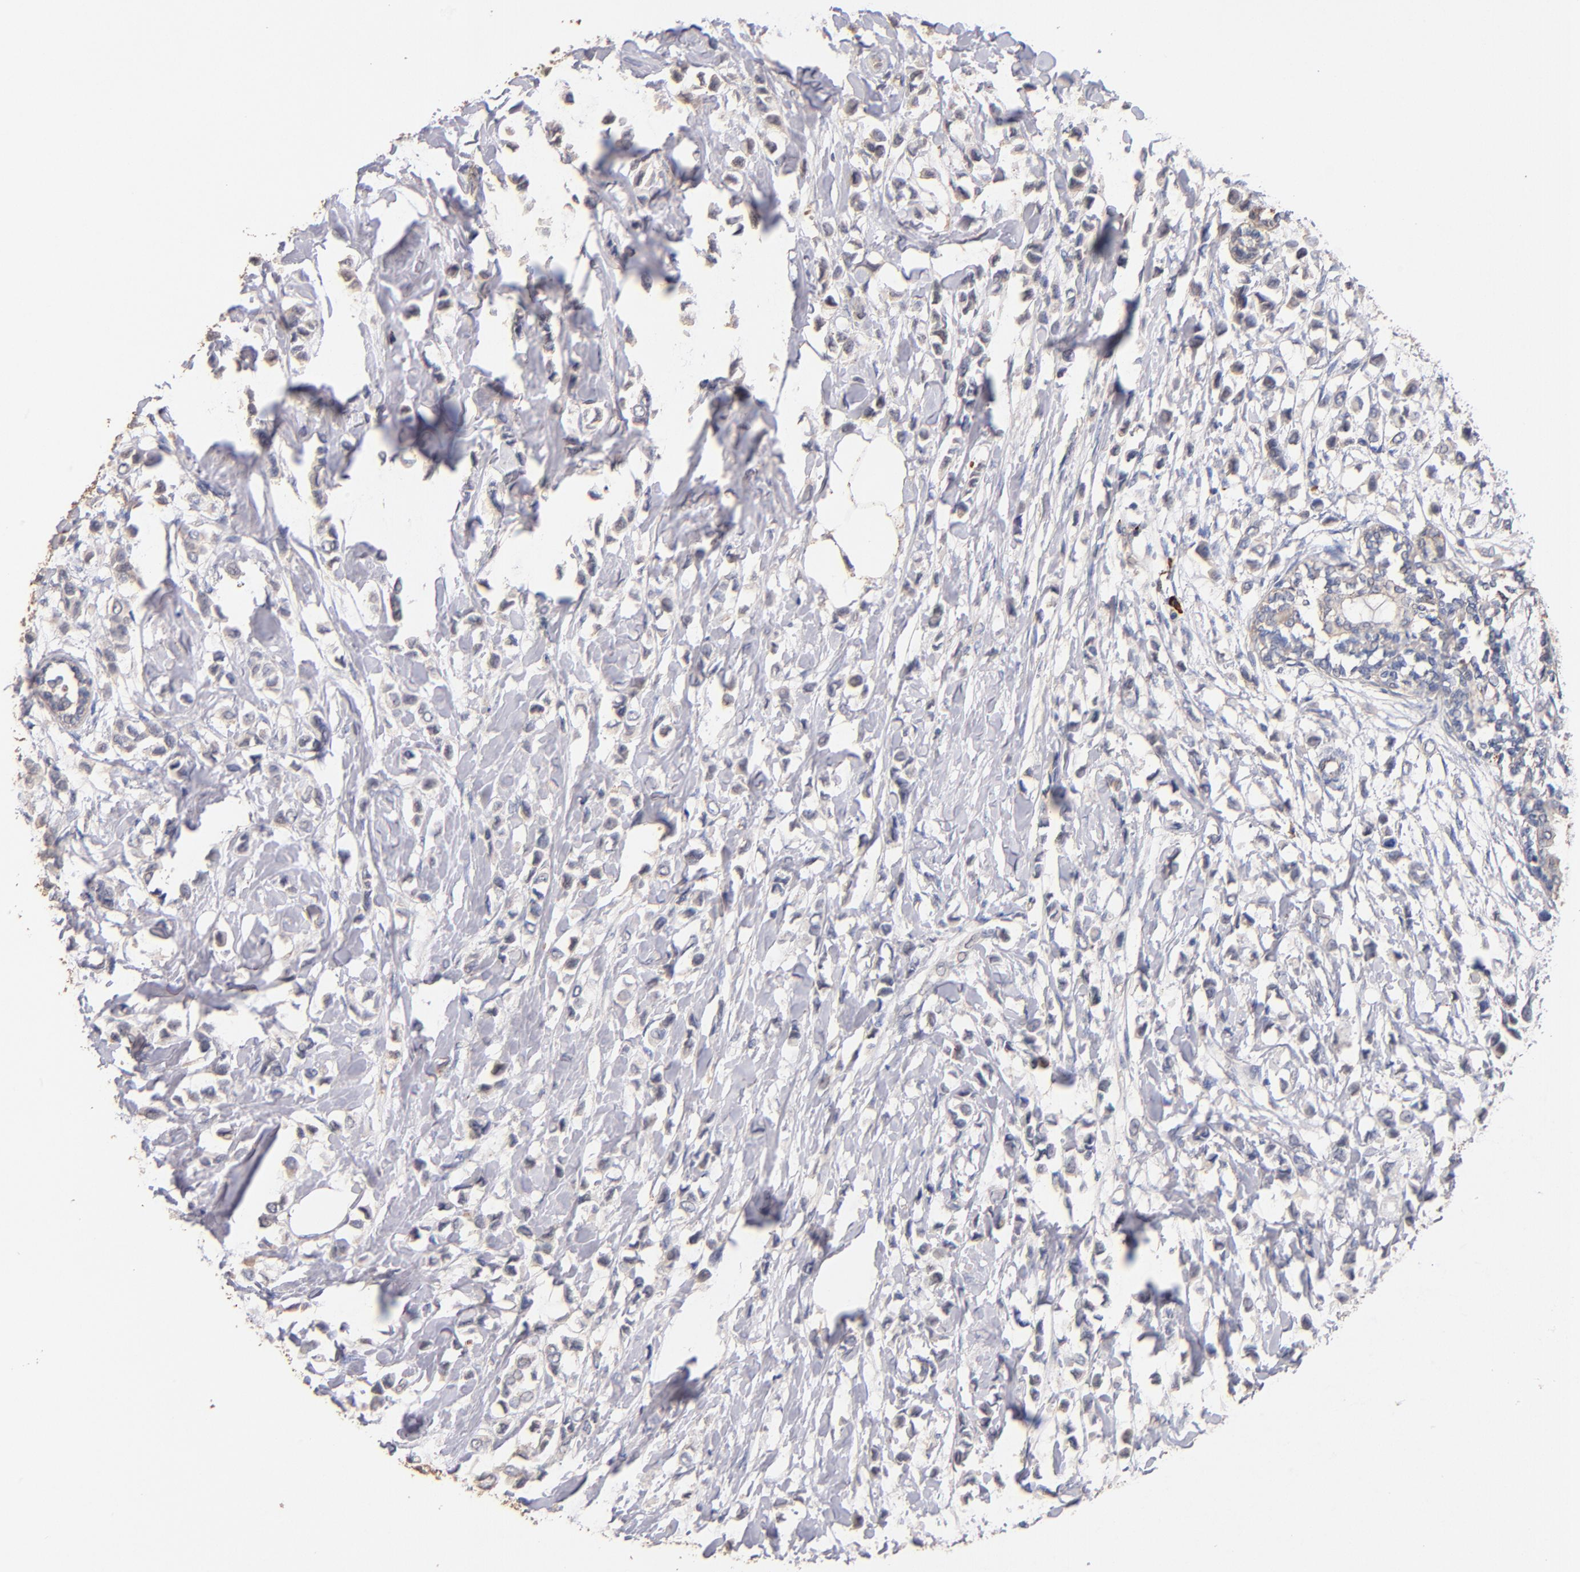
{"staining": {"intensity": "weak", "quantity": "<25%", "location": "cytoplasmic/membranous"}, "tissue": "breast cancer", "cell_type": "Tumor cells", "image_type": "cancer", "snomed": [{"axis": "morphology", "description": "Lobular carcinoma"}, {"axis": "topography", "description": "Breast"}], "caption": "Tumor cells are negative for brown protein staining in breast cancer.", "gene": "RO60", "patient": {"sex": "female", "age": 51}}